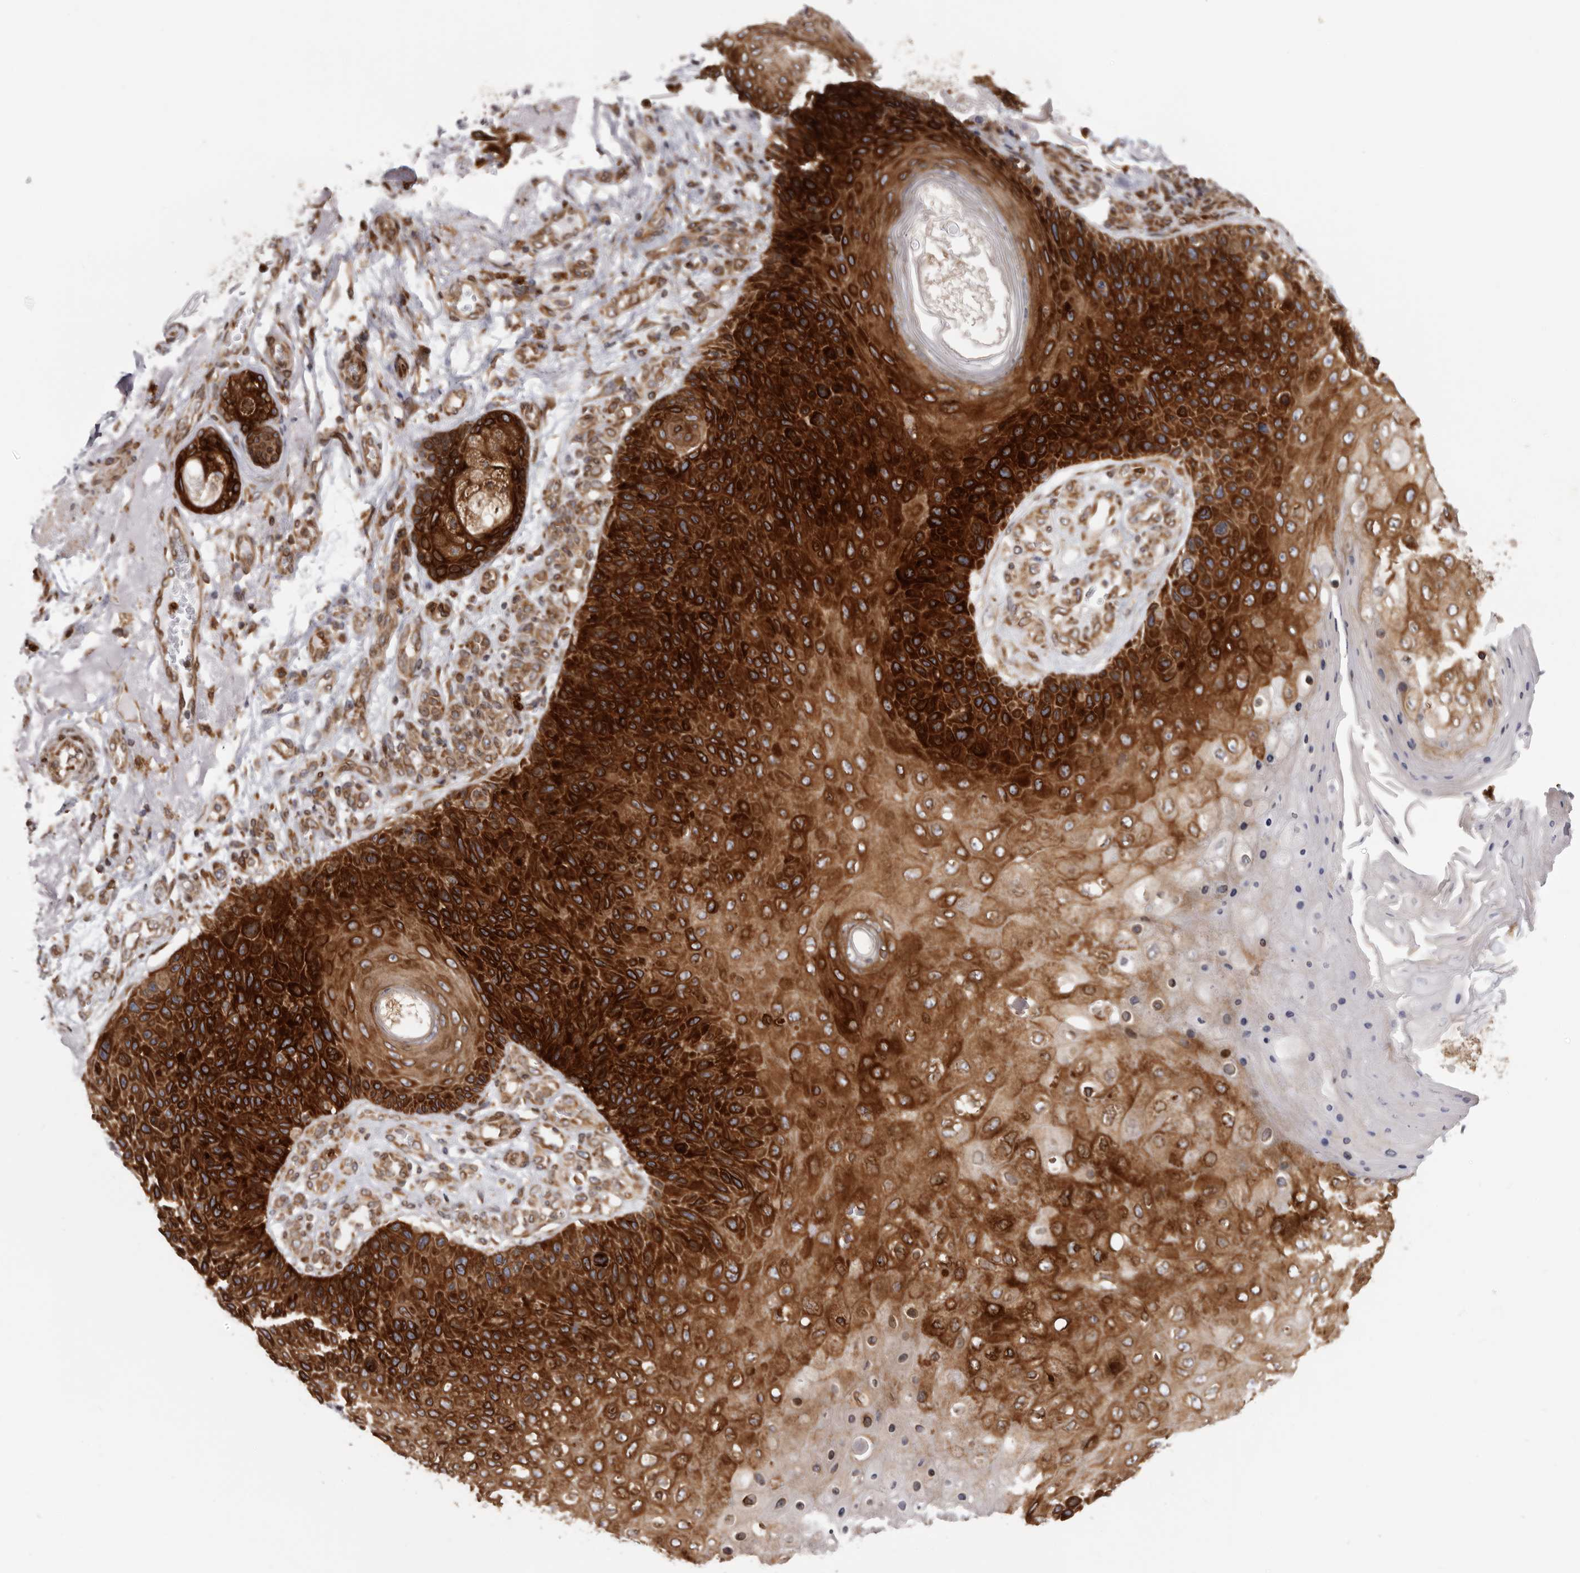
{"staining": {"intensity": "strong", "quantity": ">75%", "location": "cytoplasmic/membranous"}, "tissue": "skin cancer", "cell_type": "Tumor cells", "image_type": "cancer", "snomed": [{"axis": "morphology", "description": "Squamous cell carcinoma, NOS"}, {"axis": "topography", "description": "Skin"}], "caption": "Immunohistochemical staining of skin cancer reveals high levels of strong cytoplasmic/membranous expression in approximately >75% of tumor cells.", "gene": "C4orf3", "patient": {"sex": "female", "age": 88}}